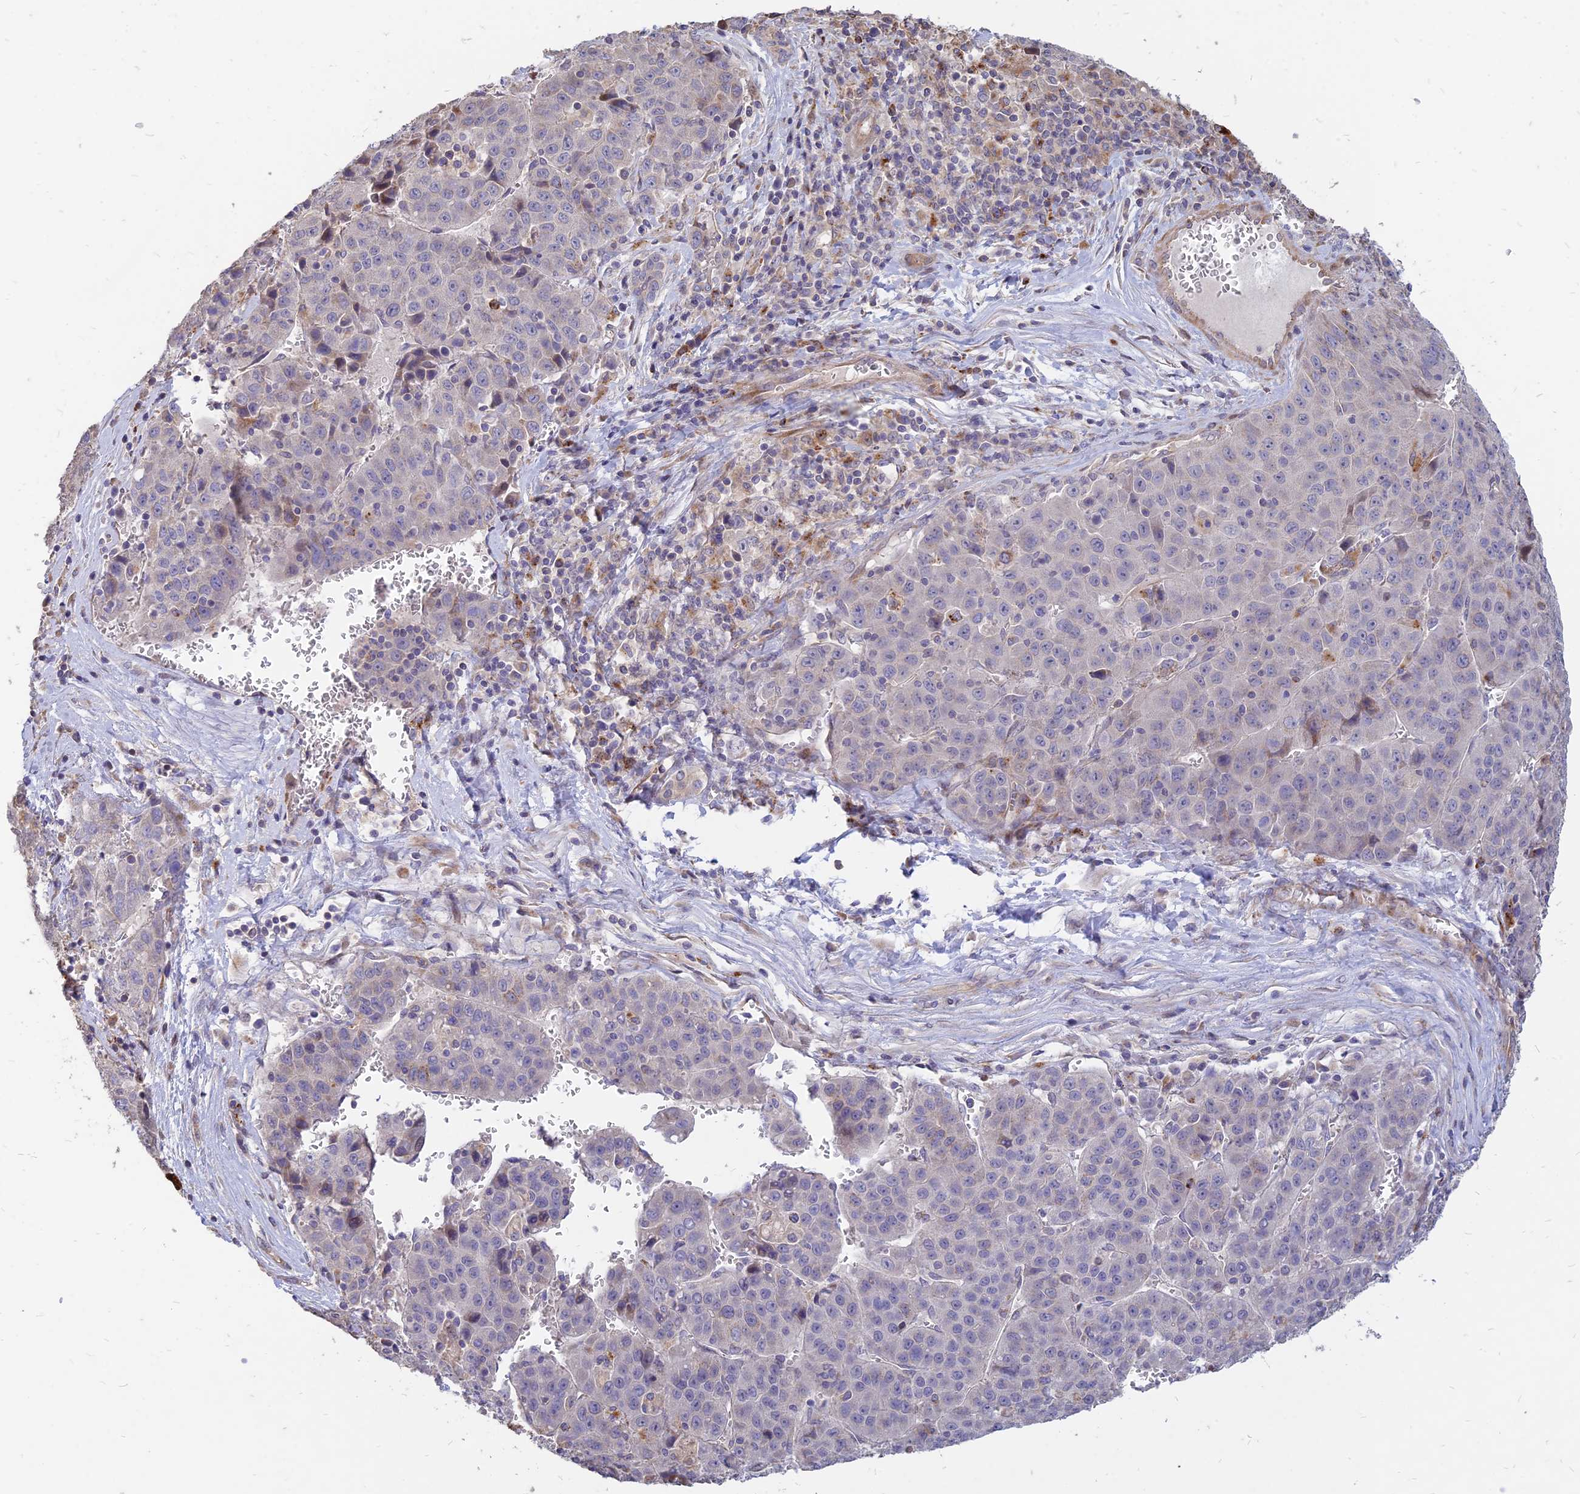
{"staining": {"intensity": "weak", "quantity": "<25%", "location": "cytoplasmic/membranous"}, "tissue": "liver cancer", "cell_type": "Tumor cells", "image_type": "cancer", "snomed": [{"axis": "morphology", "description": "Carcinoma, Hepatocellular, NOS"}, {"axis": "topography", "description": "Liver"}], "caption": "Tumor cells show no significant positivity in liver cancer (hepatocellular carcinoma).", "gene": "ST3GAL6", "patient": {"sex": "female", "age": 53}}